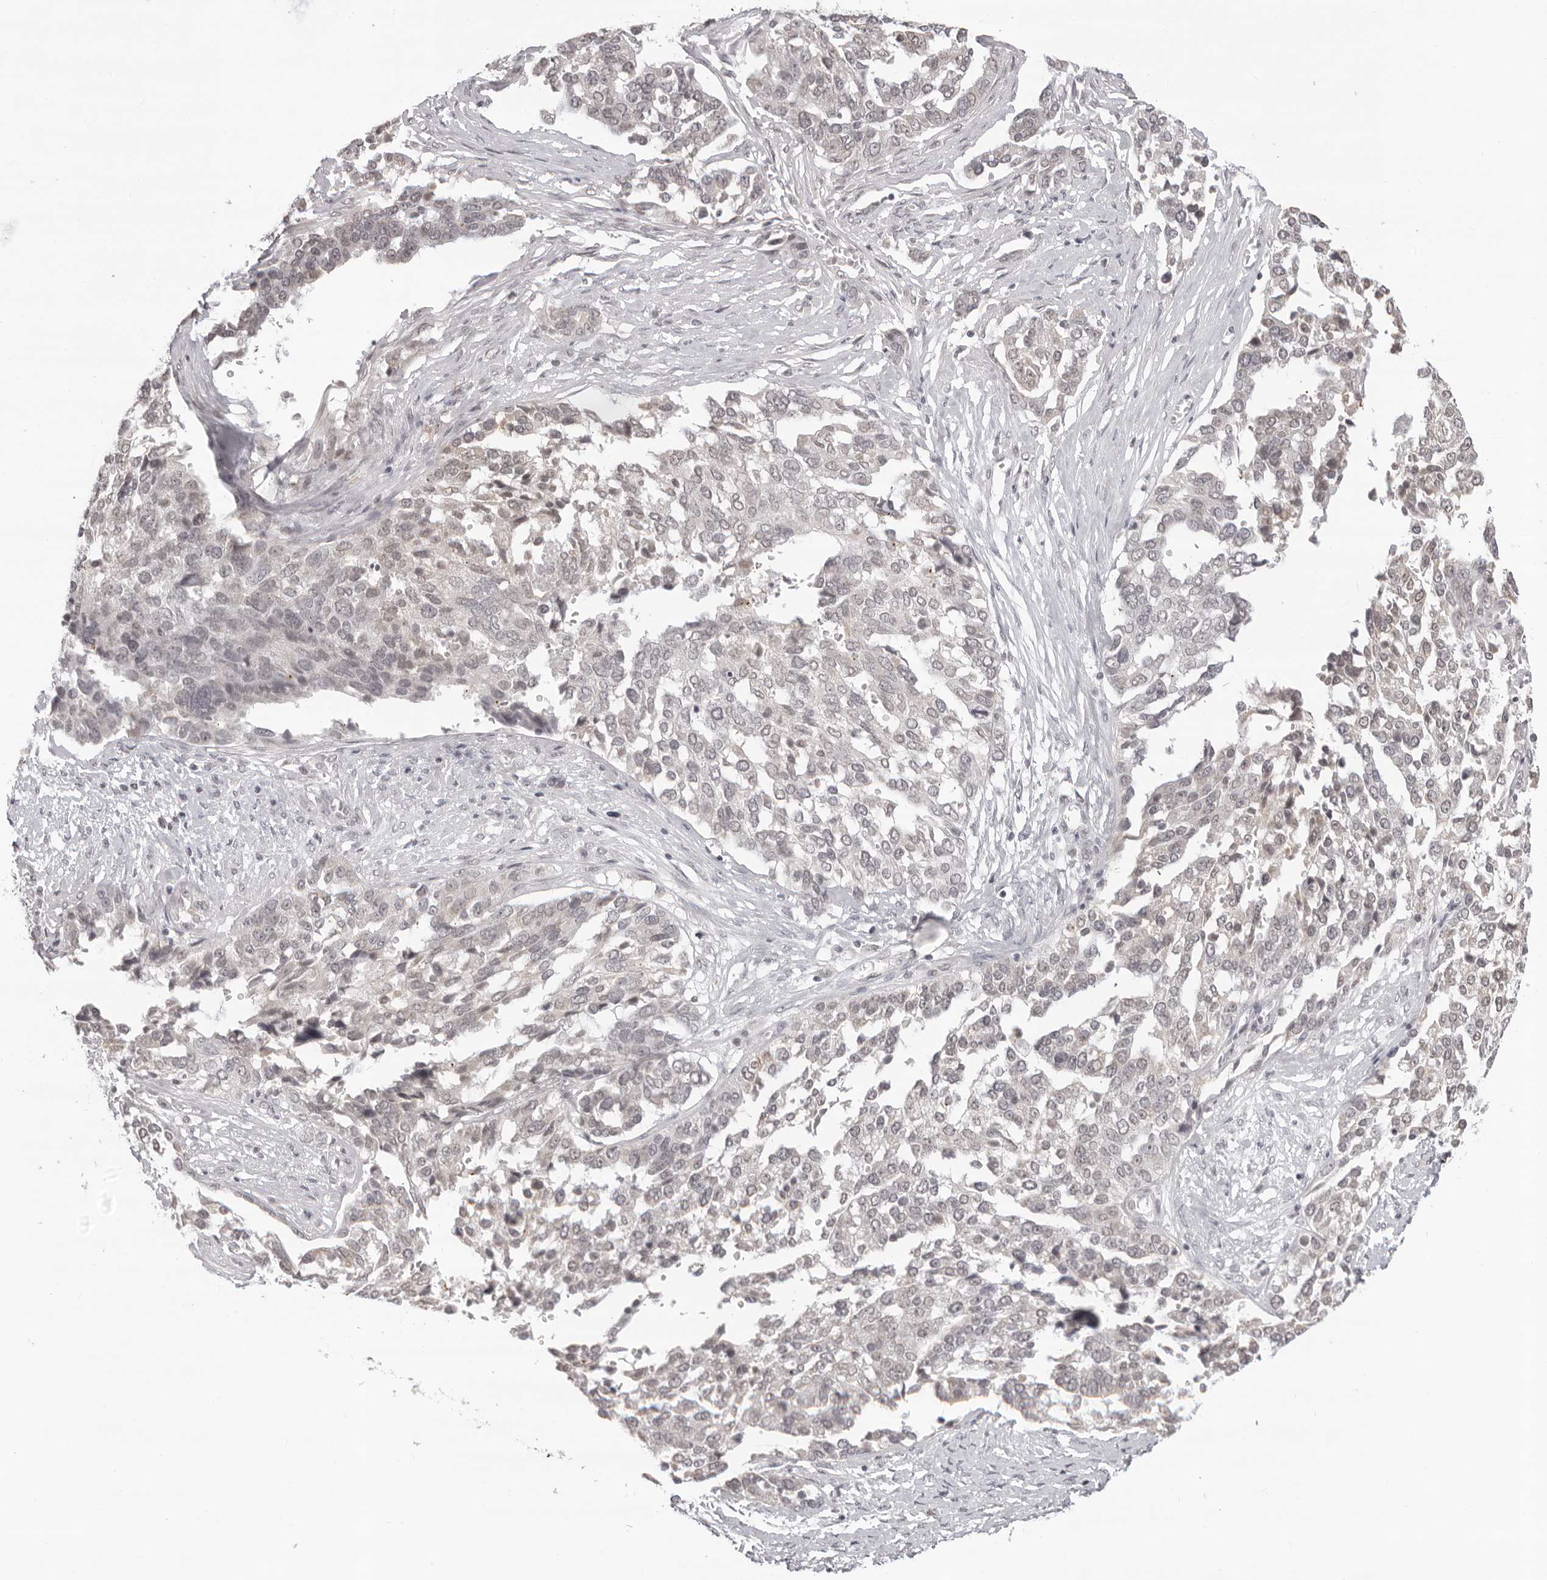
{"staining": {"intensity": "negative", "quantity": "none", "location": "none"}, "tissue": "ovarian cancer", "cell_type": "Tumor cells", "image_type": "cancer", "snomed": [{"axis": "morphology", "description": "Cystadenocarcinoma, serous, NOS"}, {"axis": "topography", "description": "Ovary"}], "caption": "DAB (3,3'-diaminobenzidine) immunohistochemical staining of ovarian serous cystadenocarcinoma exhibits no significant positivity in tumor cells.", "gene": "NTM", "patient": {"sex": "female", "age": 44}}